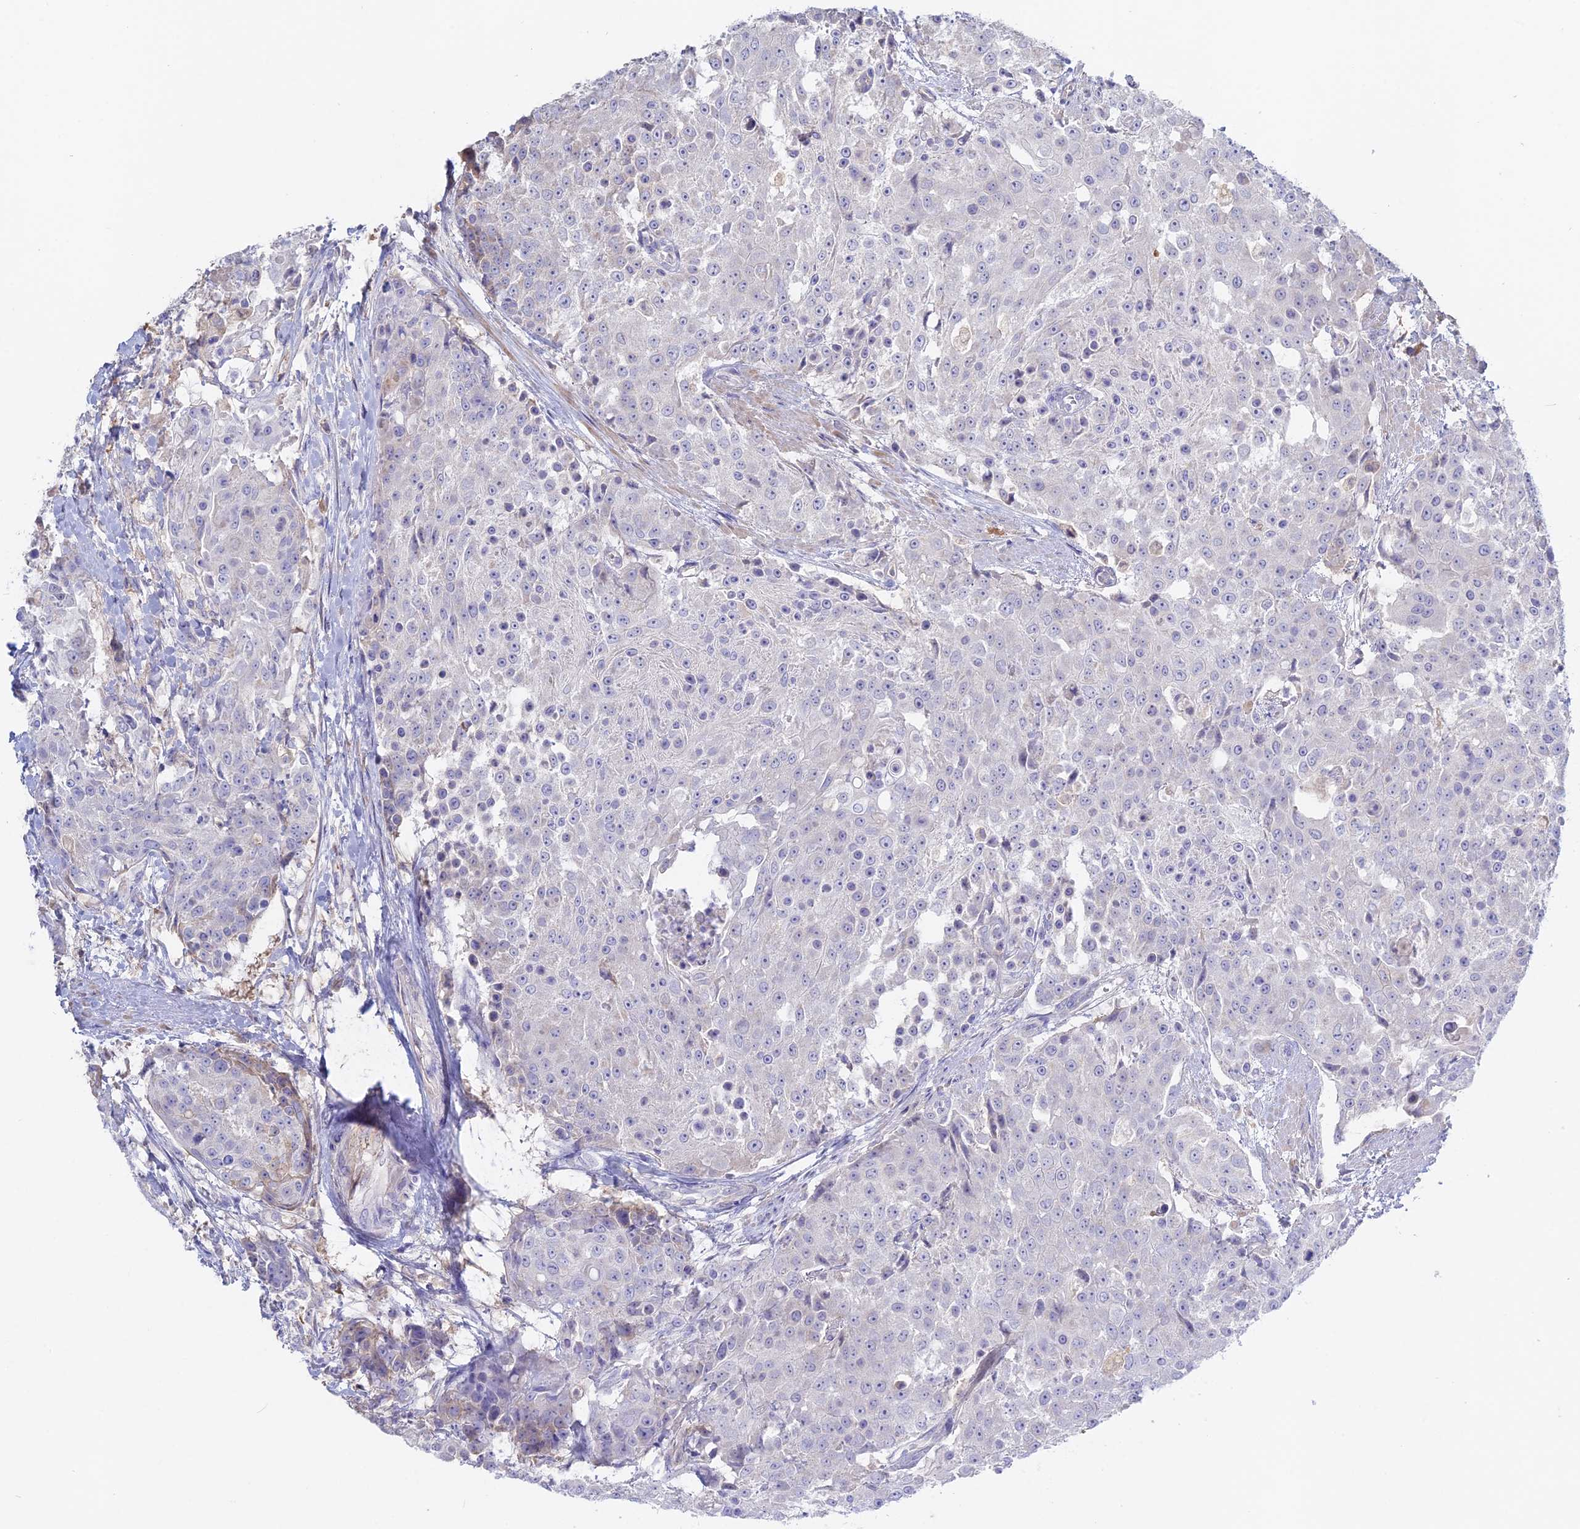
{"staining": {"intensity": "negative", "quantity": "none", "location": "none"}, "tissue": "urothelial cancer", "cell_type": "Tumor cells", "image_type": "cancer", "snomed": [{"axis": "morphology", "description": "Urothelial carcinoma, High grade"}, {"axis": "topography", "description": "Urinary bladder"}], "caption": "This is an immunohistochemistry micrograph of human high-grade urothelial carcinoma. There is no staining in tumor cells.", "gene": "ADGRA1", "patient": {"sex": "female", "age": 63}}